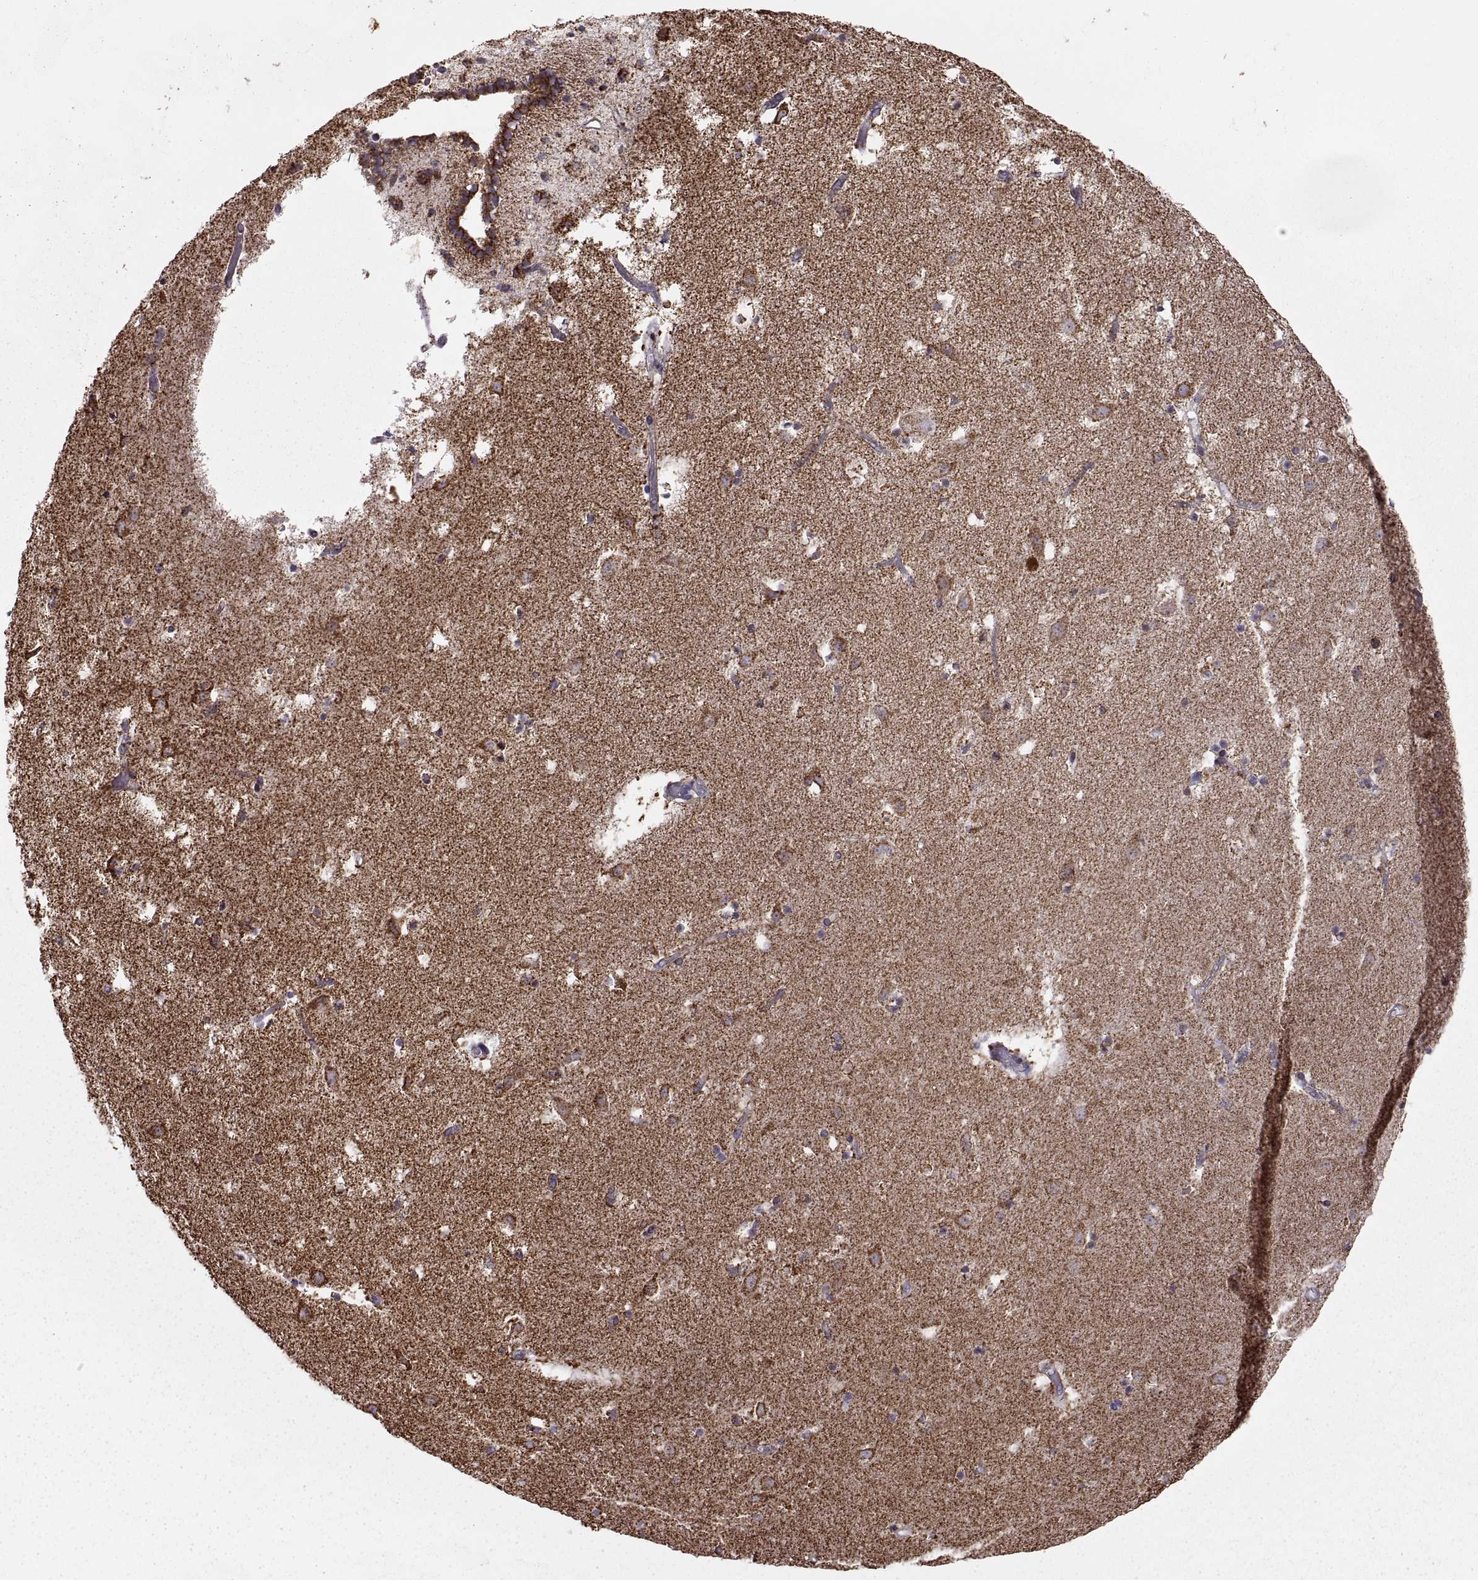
{"staining": {"intensity": "moderate", "quantity": "<25%", "location": "cytoplasmic/membranous"}, "tissue": "caudate", "cell_type": "Glial cells", "image_type": "normal", "snomed": [{"axis": "morphology", "description": "Normal tissue, NOS"}, {"axis": "topography", "description": "Lateral ventricle wall"}], "caption": "A brown stain shows moderate cytoplasmic/membranous staining of a protein in glial cells of normal caudate.", "gene": "ARSD", "patient": {"sex": "female", "age": 42}}